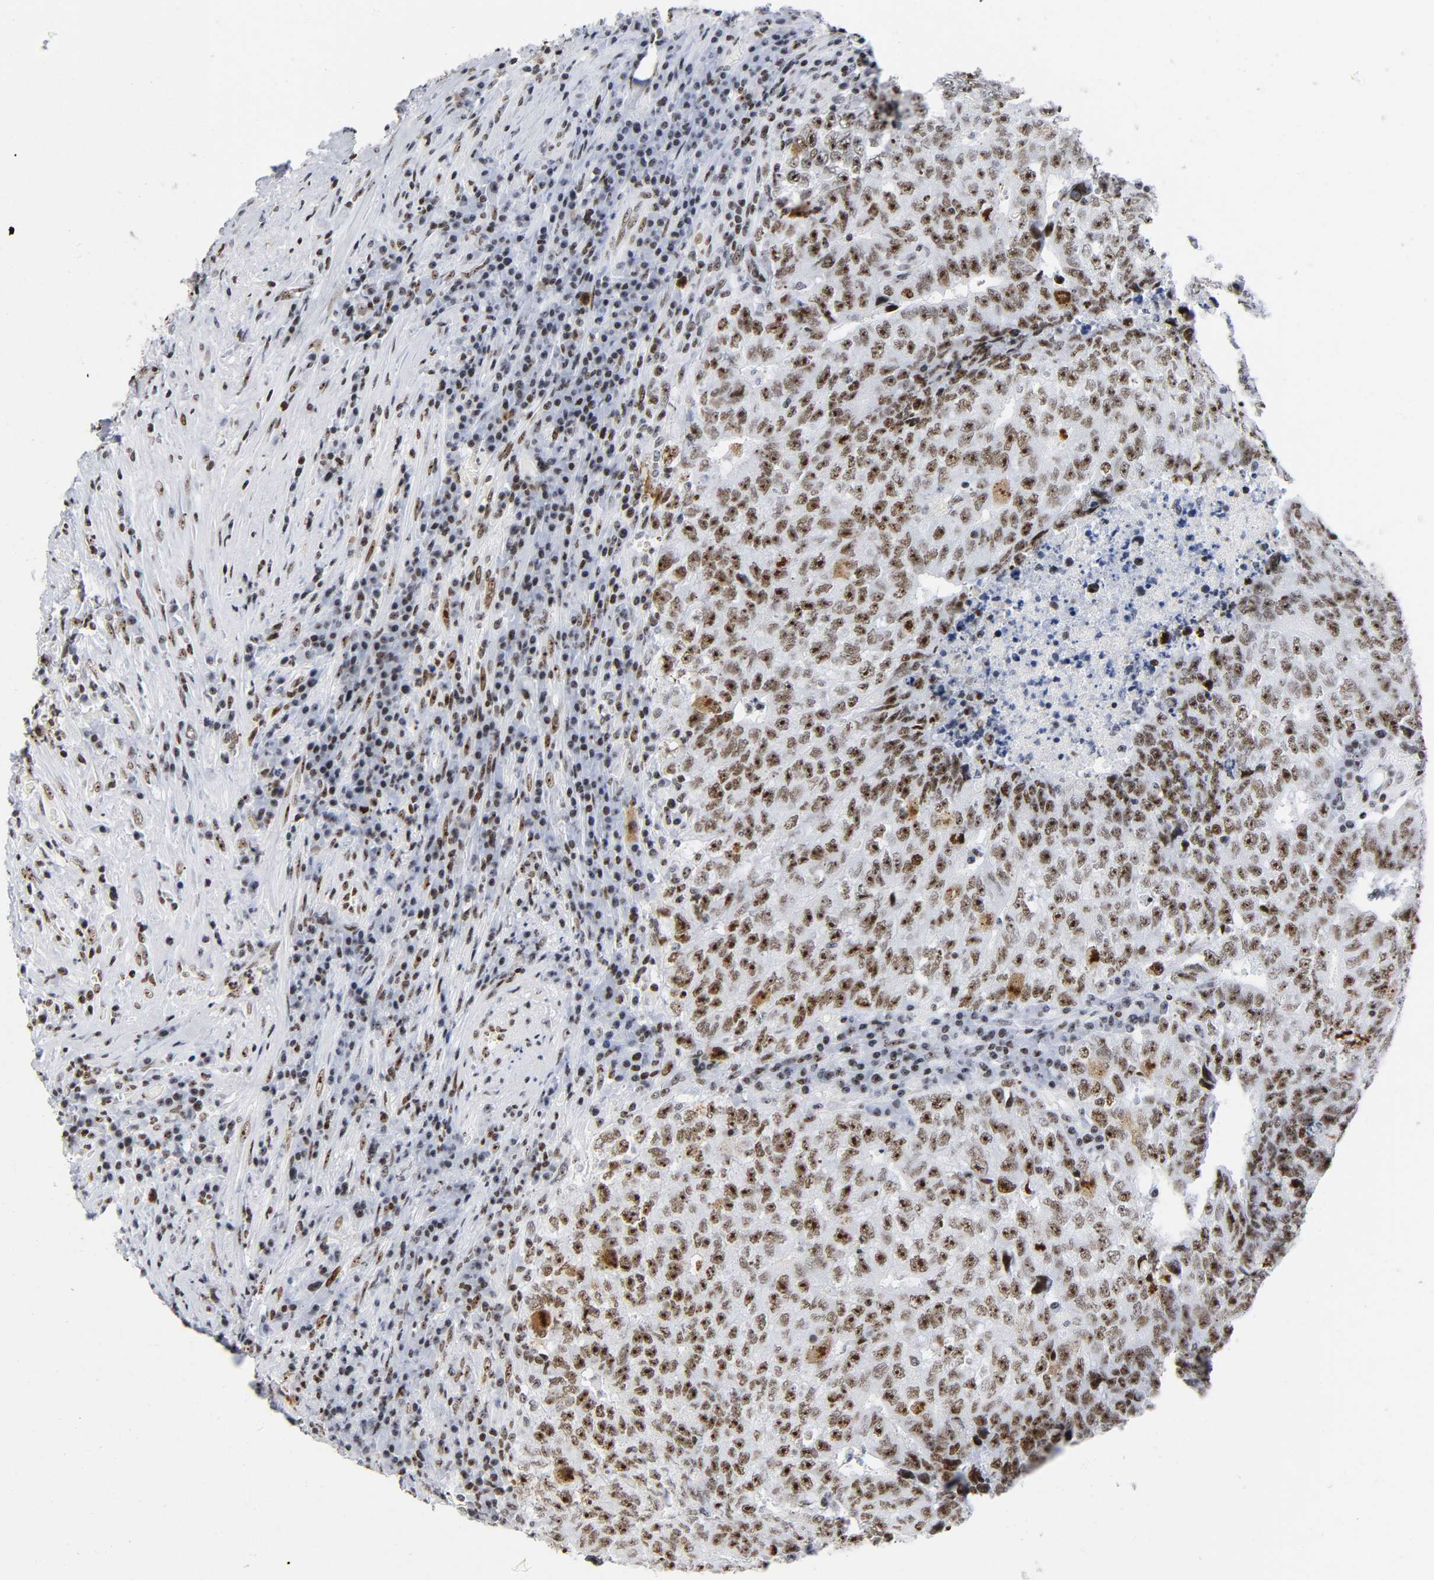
{"staining": {"intensity": "strong", "quantity": ">75%", "location": "nuclear"}, "tissue": "testis cancer", "cell_type": "Tumor cells", "image_type": "cancer", "snomed": [{"axis": "morphology", "description": "Necrosis, NOS"}, {"axis": "morphology", "description": "Carcinoma, Embryonal, NOS"}, {"axis": "topography", "description": "Testis"}], "caption": "The photomicrograph shows immunohistochemical staining of embryonal carcinoma (testis). There is strong nuclear expression is present in about >75% of tumor cells. (IHC, brightfield microscopy, high magnification).", "gene": "UBTF", "patient": {"sex": "male", "age": 19}}